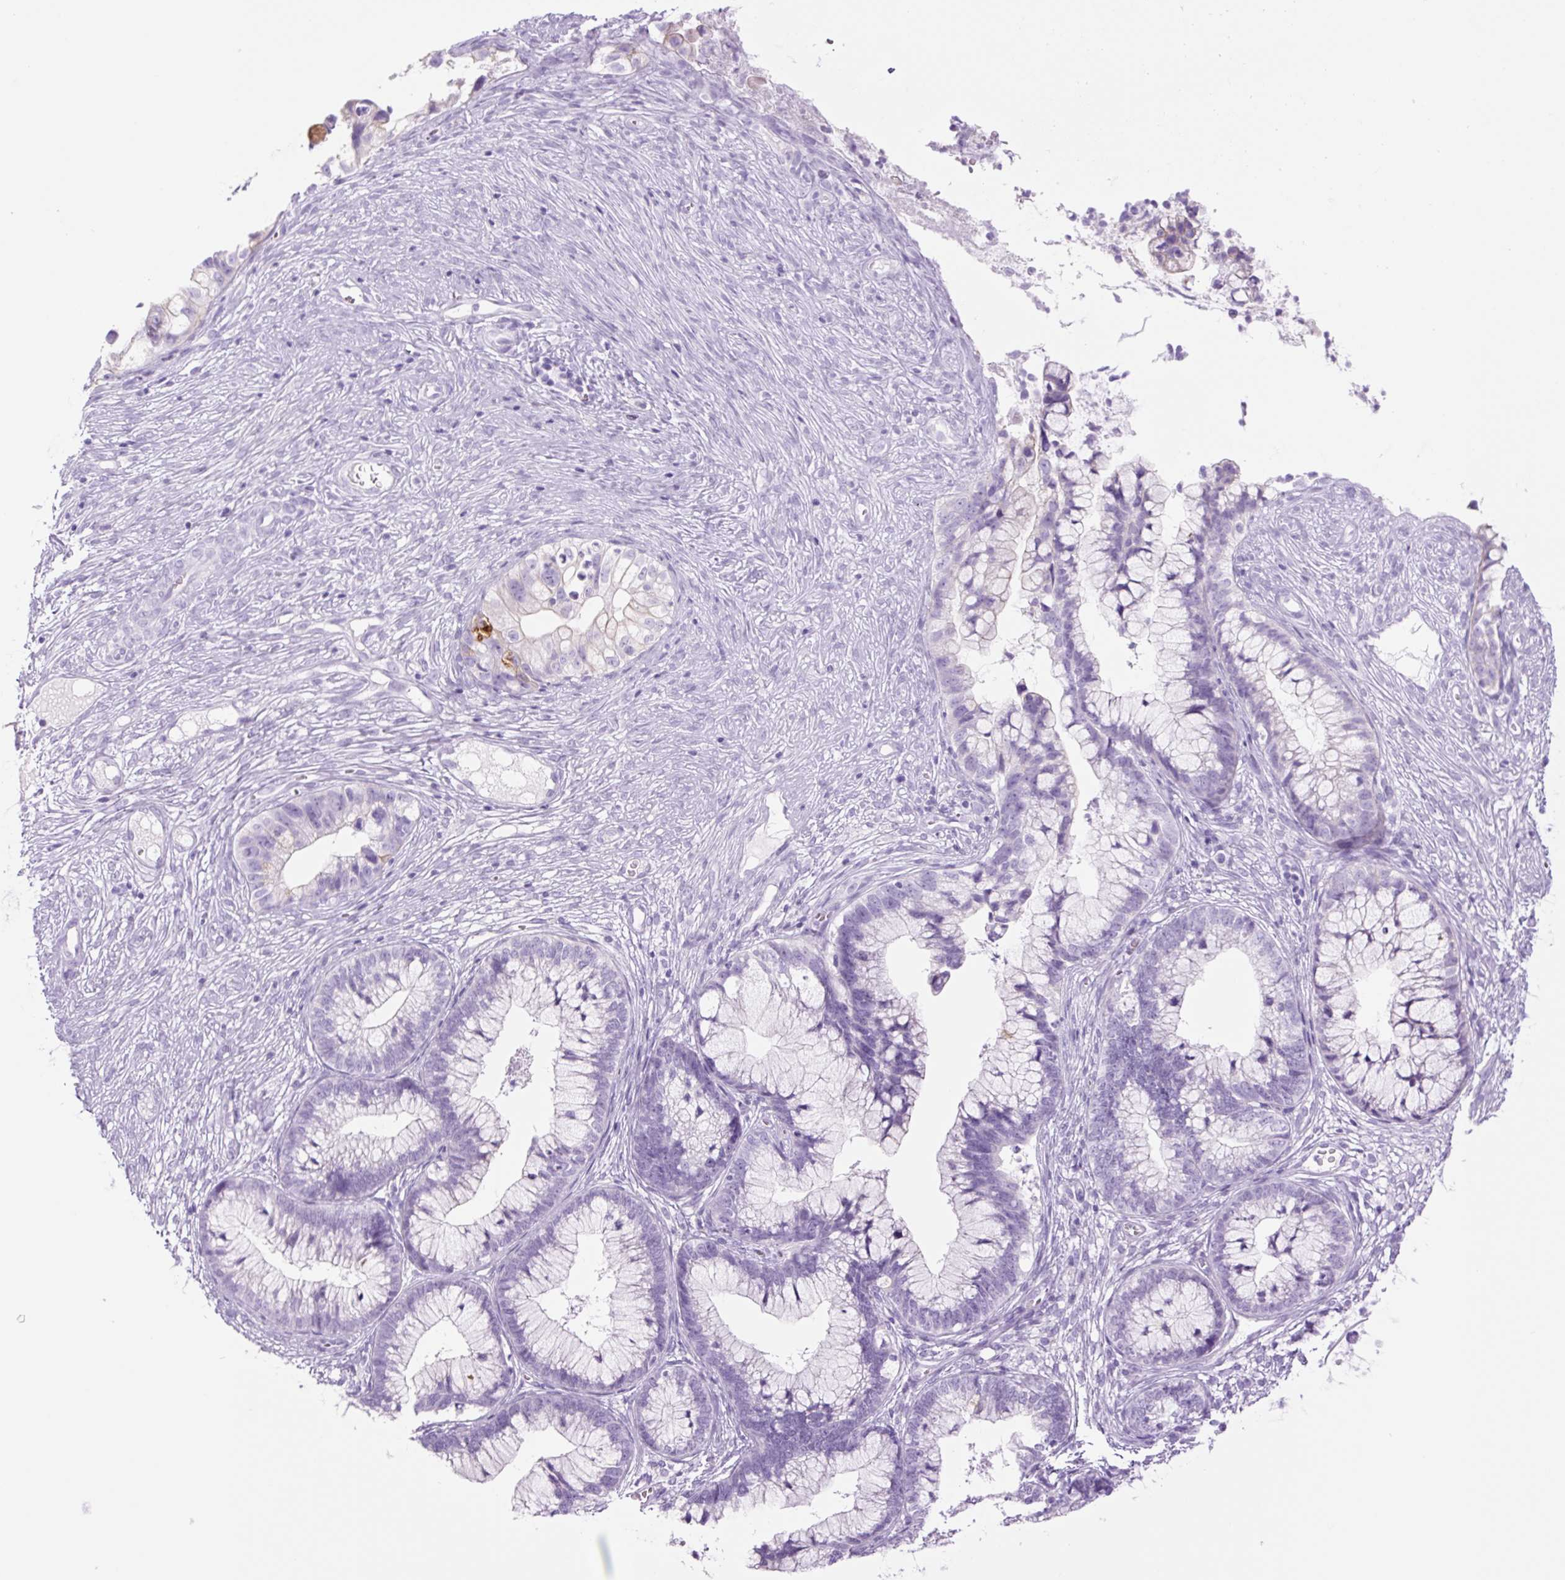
{"staining": {"intensity": "negative", "quantity": "none", "location": "none"}, "tissue": "cervical cancer", "cell_type": "Tumor cells", "image_type": "cancer", "snomed": [{"axis": "morphology", "description": "Adenocarcinoma, NOS"}, {"axis": "topography", "description": "Cervix"}], "caption": "IHC image of human cervical cancer stained for a protein (brown), which exhibits no staining in tumor cells. (Brightfield microscopy of DAB immunohistochemistry (IHC) at high magnification).", "gene": "TFF2", "patient": {"sex": "female", "age": 44}}